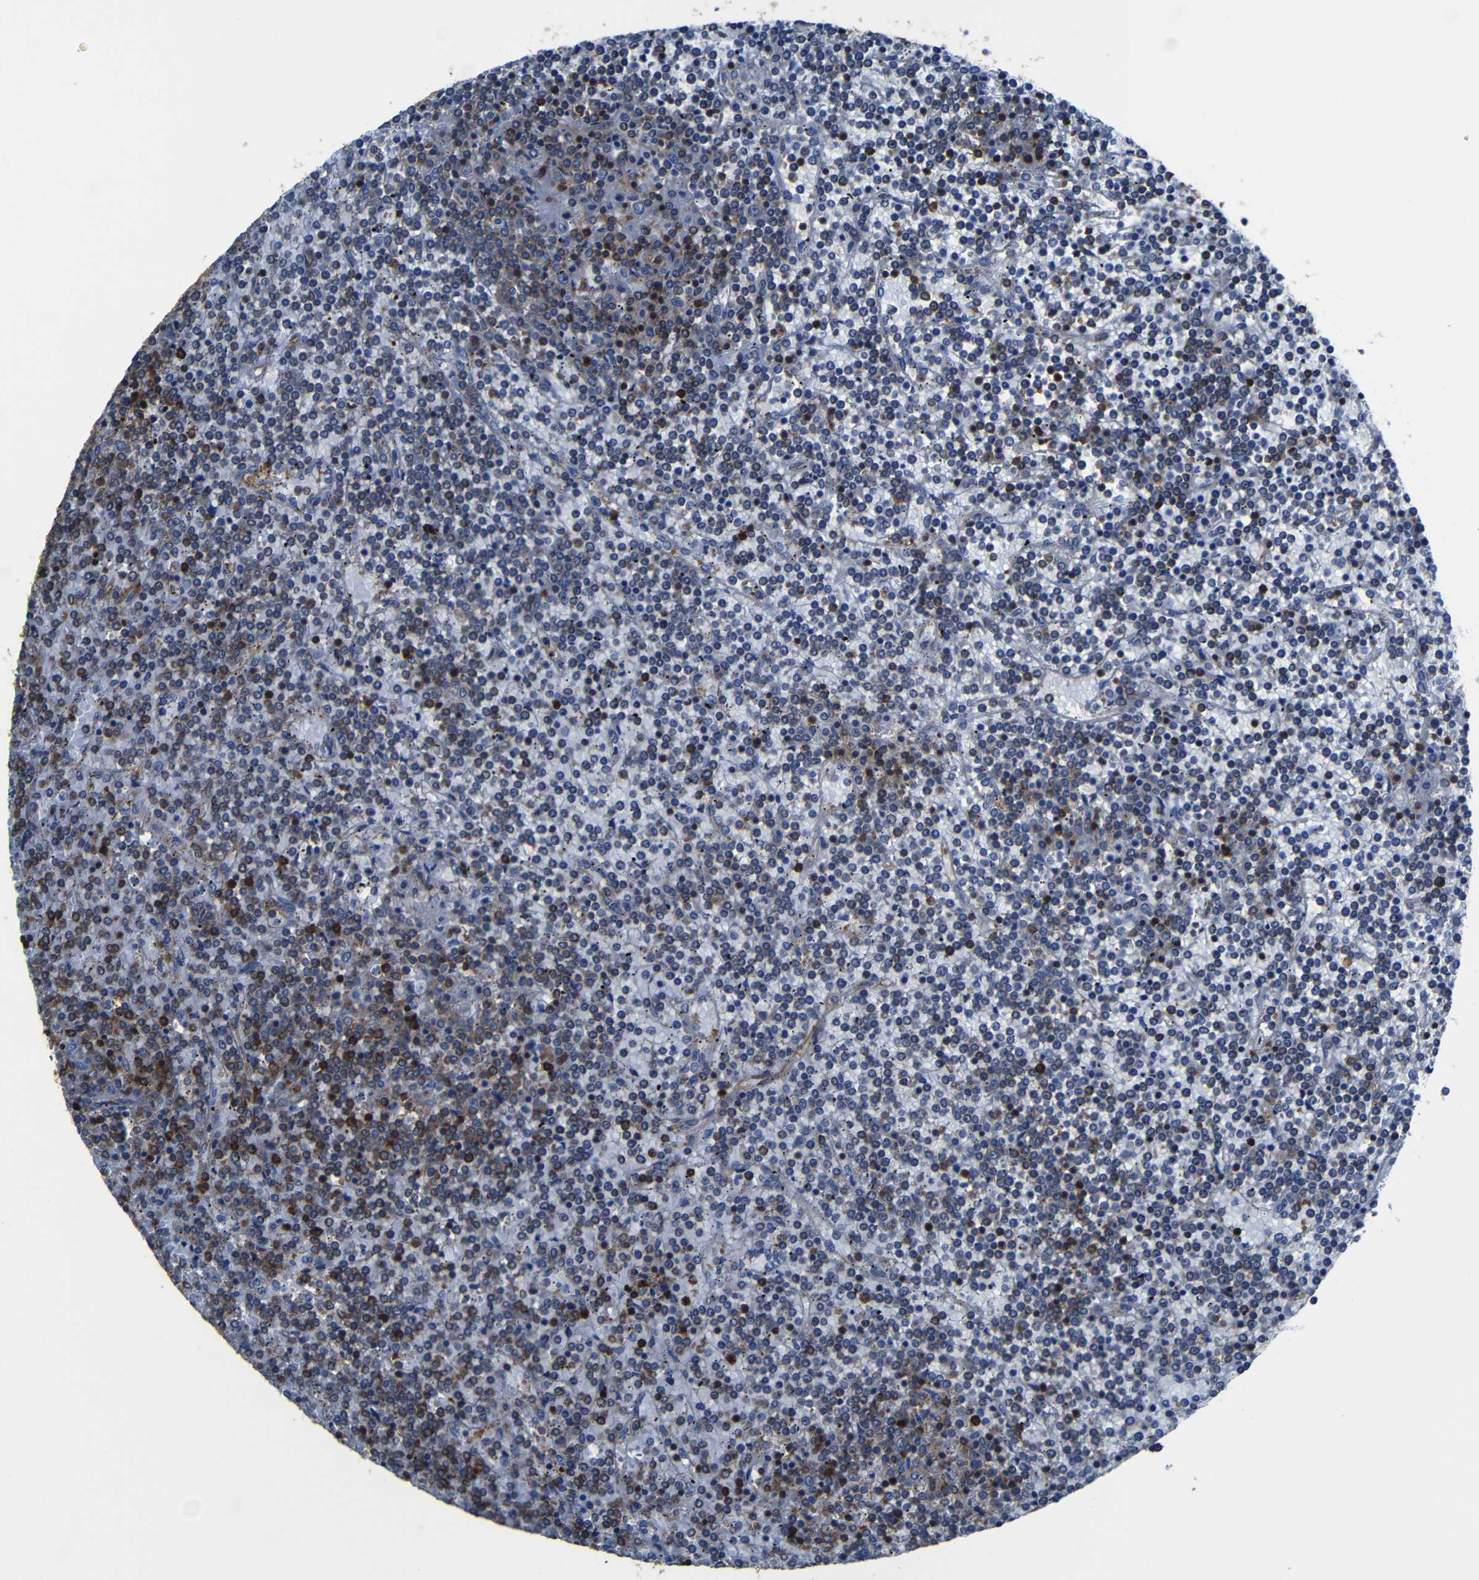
{"staining": {"intensity": "moderate", "quantity": "<25%", "location": "cytoplasmic/membranous"}, "tissue": "lymphoma", "cell_type": "Tumor cells", "image_type": "cancer", "snomed": [{"axis": "morphology", "description": "Malignant lymphoma, non-Hodgkin's type, Low grade"}, {"axis": "topography", "description": "Spleen"}], "caption": "IHC of human lymphoma exhibits low levels of moderate cytoplasmic/membranous expression in about <25% of tumor cells.", "gene": "ARHGEF1", "patient": {"sex": "female", "age": 19}}